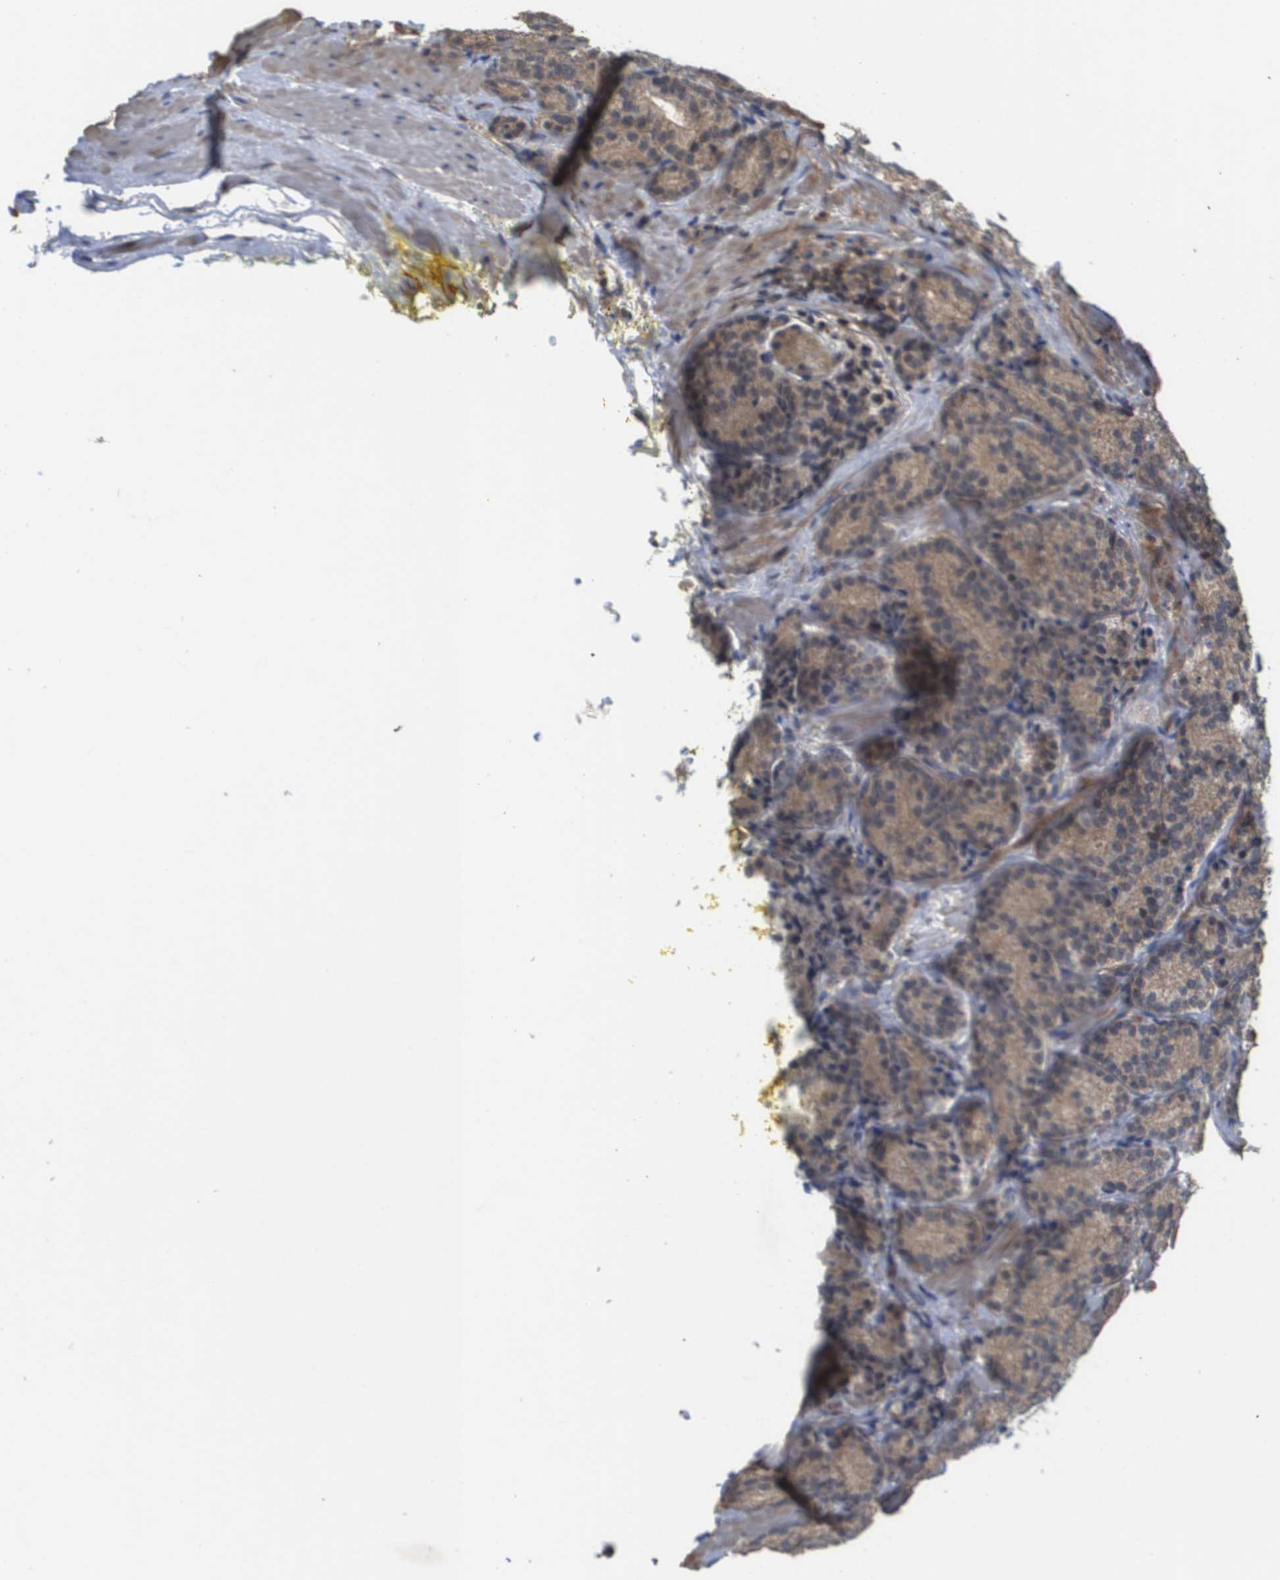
{"staining": {"intensity": "weak", "quantity": ">75%", "location": "cytoplasmic/membranous"}, "tissue": "prostate cancer", "cell_type": "Tumor cells", "image_type": "cancer", "snomed": [{"axis": "morphology", "description": "Adenocarcinoma, High grade"}, {"axis": "topography", "description": "Prostate"}], "caption": "A low amount of weak cytoplasmic/membranous staining is identified in approximately >75% of tumor cells in prostate cancer tissue.", "gene": "RBM38", "patient": {"sex": "male", "age": 61}}